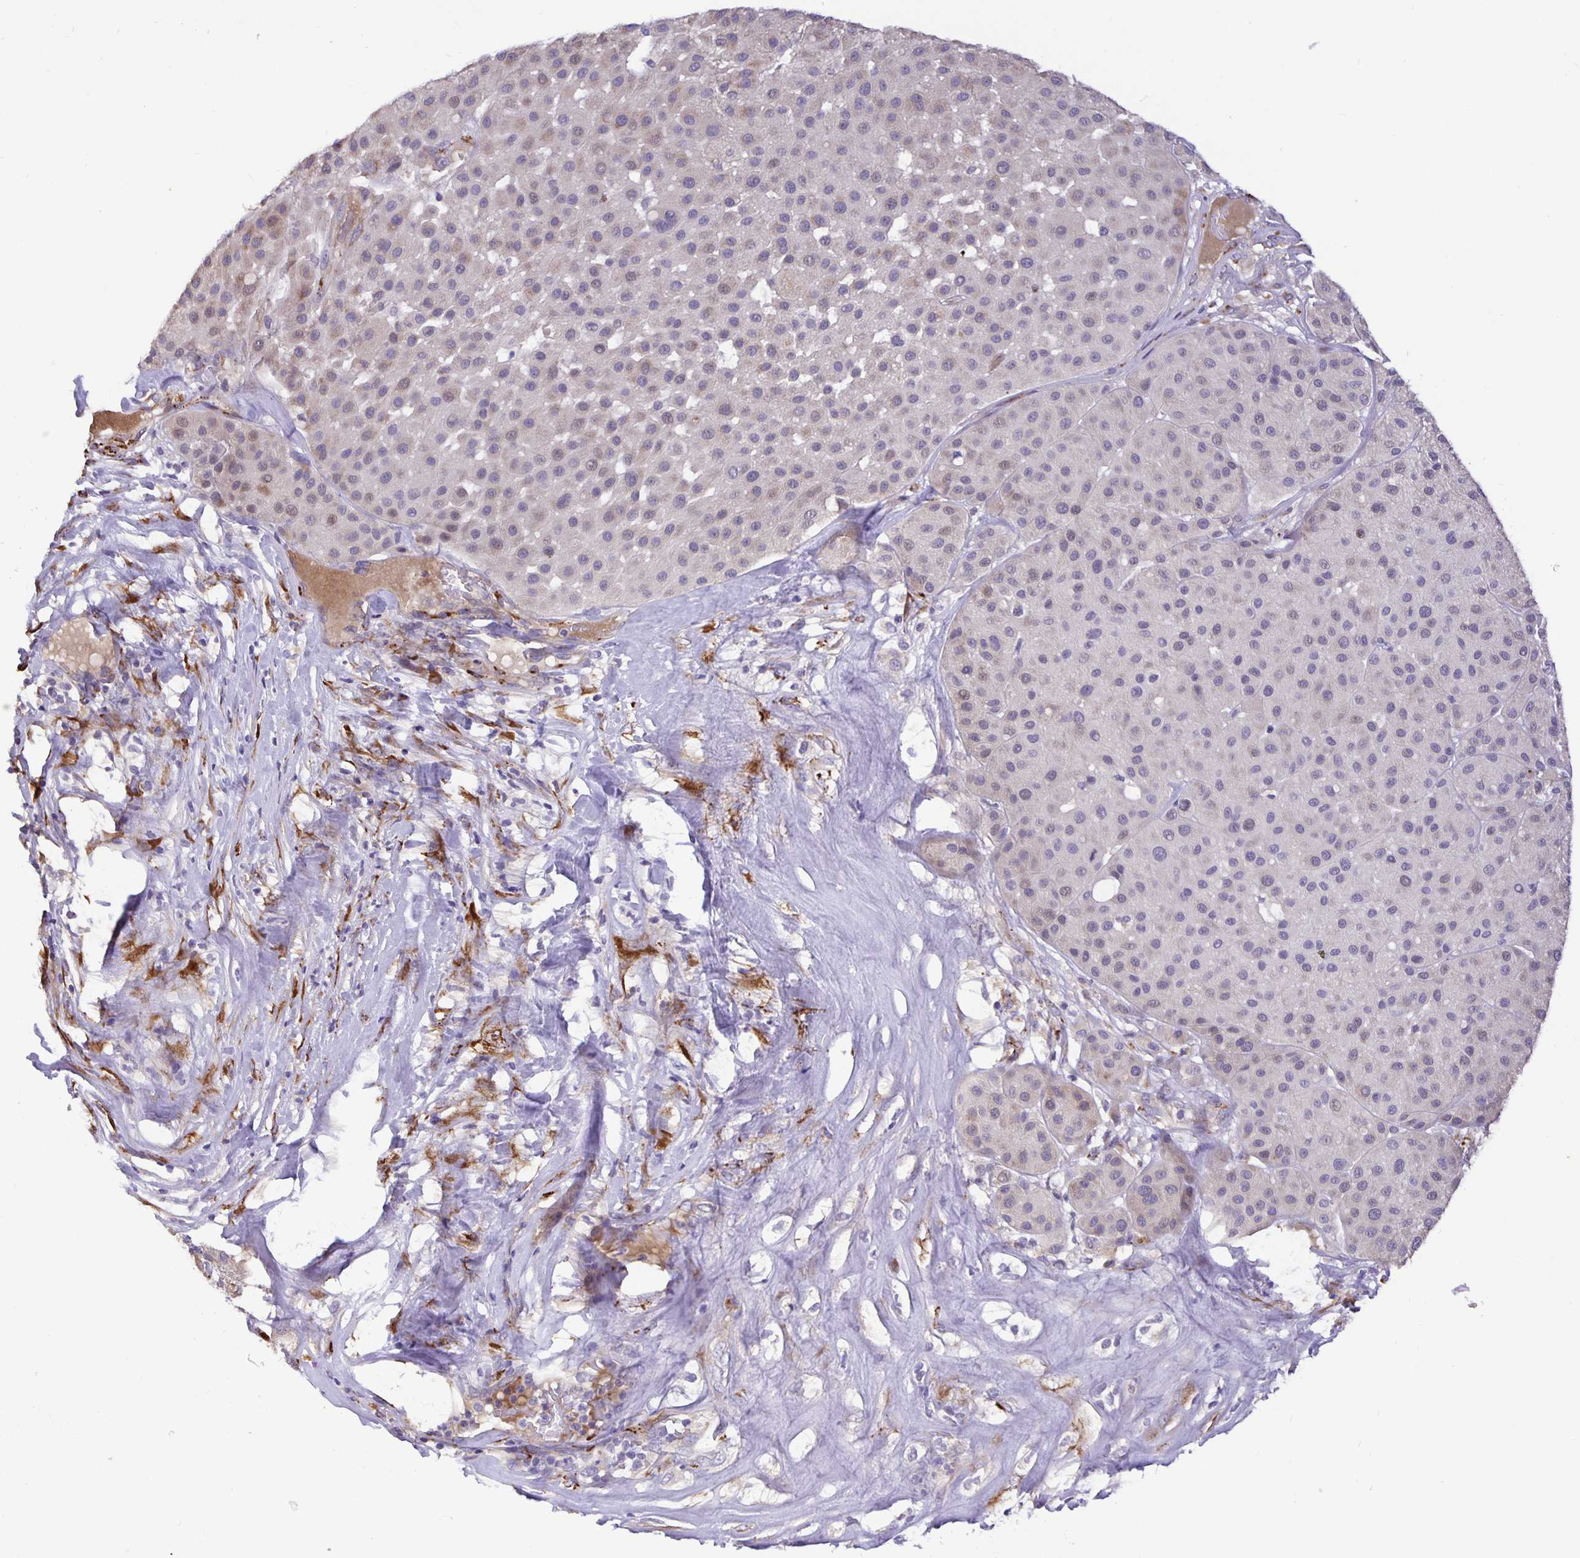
{"staining": {"intensity": "negative", "quantity": "none", "location": "none"}, "tissue": "melanoma", "cell_type": "Tumor cells", "image_type": "cancer", "snomed": [{"axis": "morphology", "description": "Malignant melanoma, Metastatic site"}, {"axis": "topography", "description": "Smooth muscle"}], "caption": "An IHC image of malignant melanoma (metastatic site) is shown. There is no staining in tumor cells of malignant melanoma (metastatic site).", "gene": "EML6", "patient": {"sex": "male", "age": 41}}